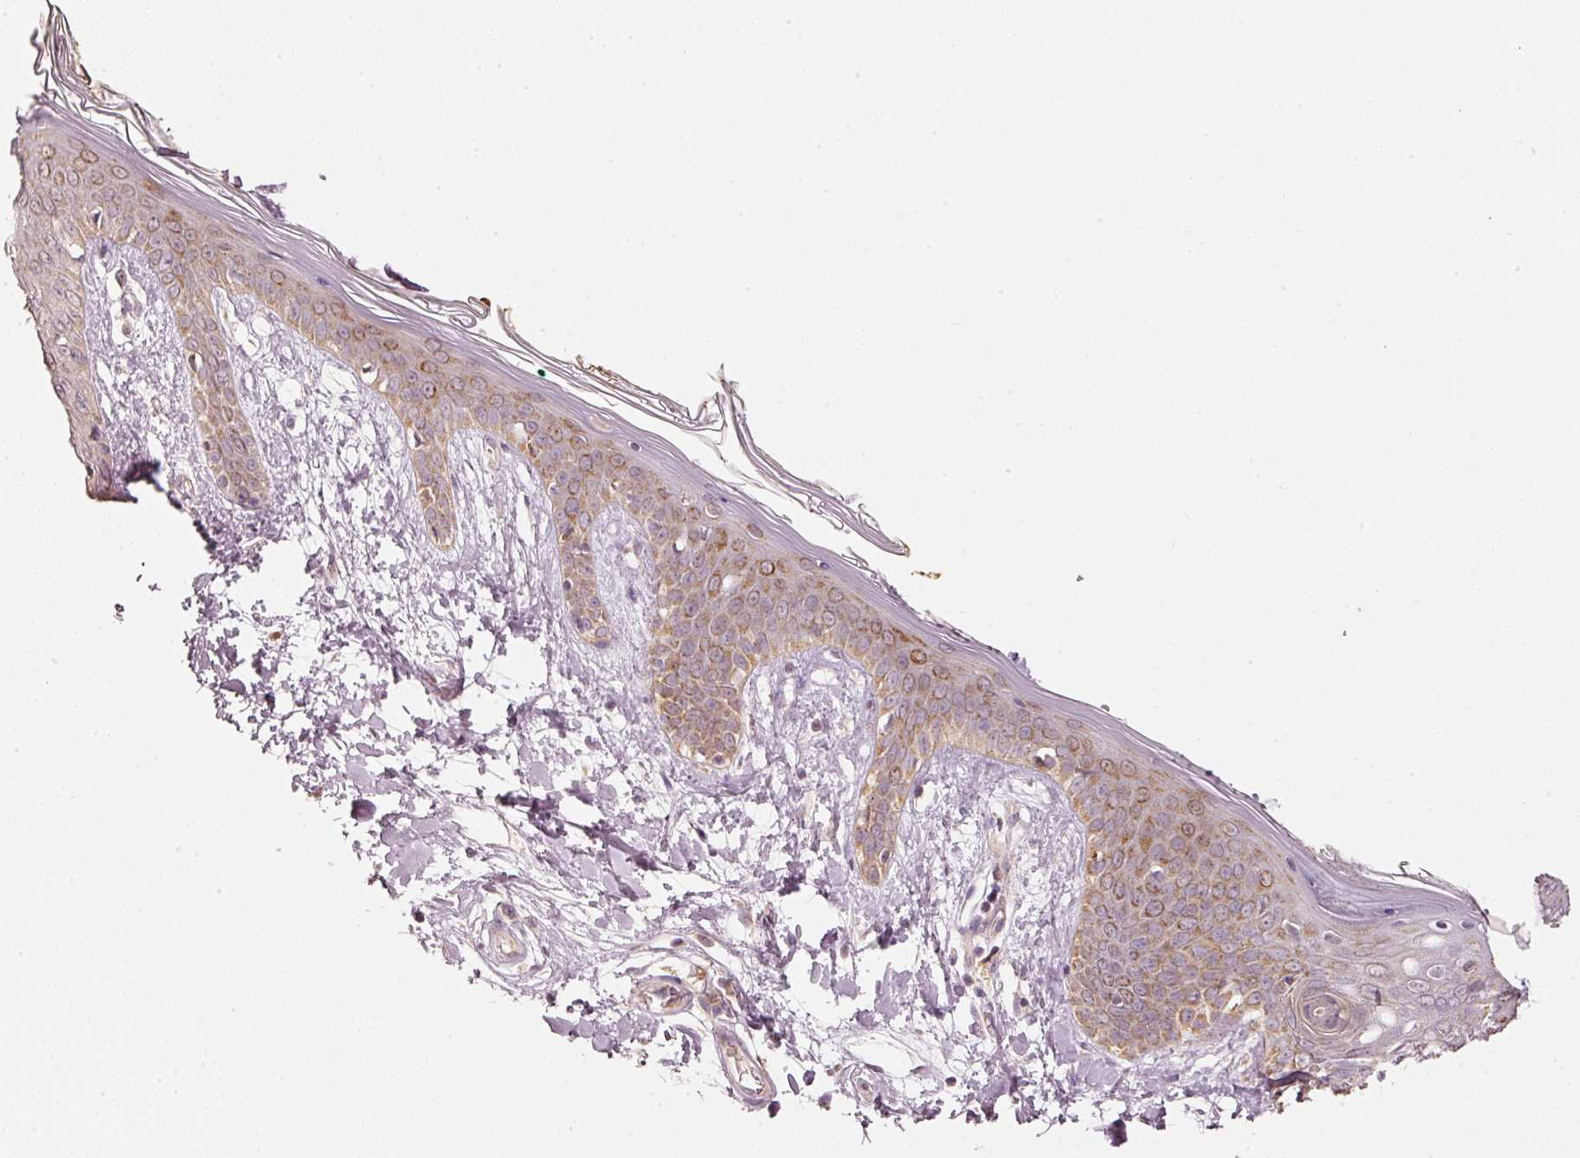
{"staining": {"intensity": "weak", "quantity": ">75%", "location": "cytoplasmic/membranous"}, "tissue": "skin", "cell_type": "Fibroblasts", "image_type": "normal", "snomed": [{"axis": "morphology", "description": "Normal tissue, NOS"}, {"axis": "topography", "description": "Skin"}], "caption": "Fibroblasts exhibit low levels of weak cytoplasmic/membranous positivity in about >75% of cells in unremarkable skin.", "gene": "ARHGAP22", "patient": {"sex": "female", "age": 34}}